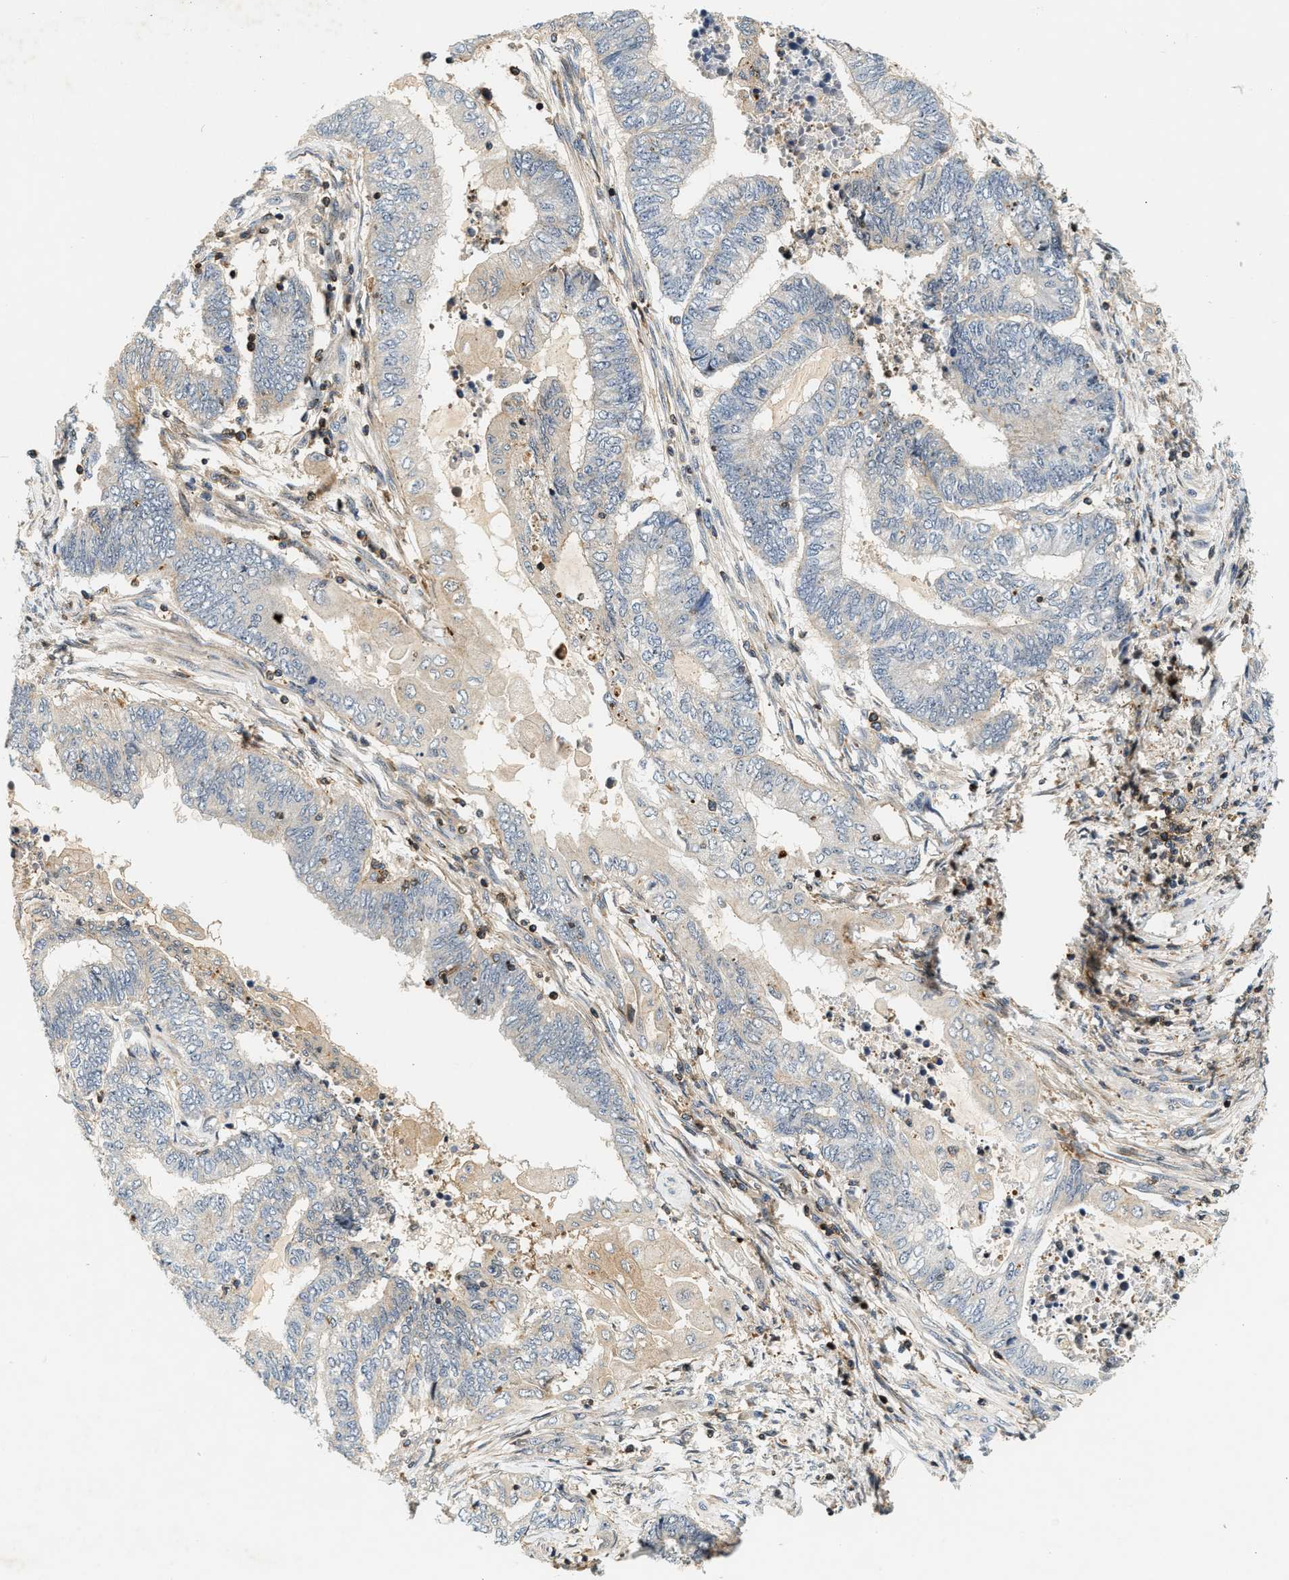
{"staining": {"intensity": "weak", "quantity": "<25%", "location": "cytoplasmic/membranous"}, "tissue": "endometrial cancer", "cell_type": "Tumor cells", "image_type": "cancer", "snomed": [{"axis": "morphology", "description": "Adenocarcinoma, NOS"}, {"axis": "topography", "description": "Uterus"}, {"axis": "topography", "description": "Endometrium"}], "caption": "Immunohistochemical staining of endometrial cancer demonstrates no significant staining in tumor cells.", "gene": "SAMD9", "patient": {"sex": "female", "age": 70}}